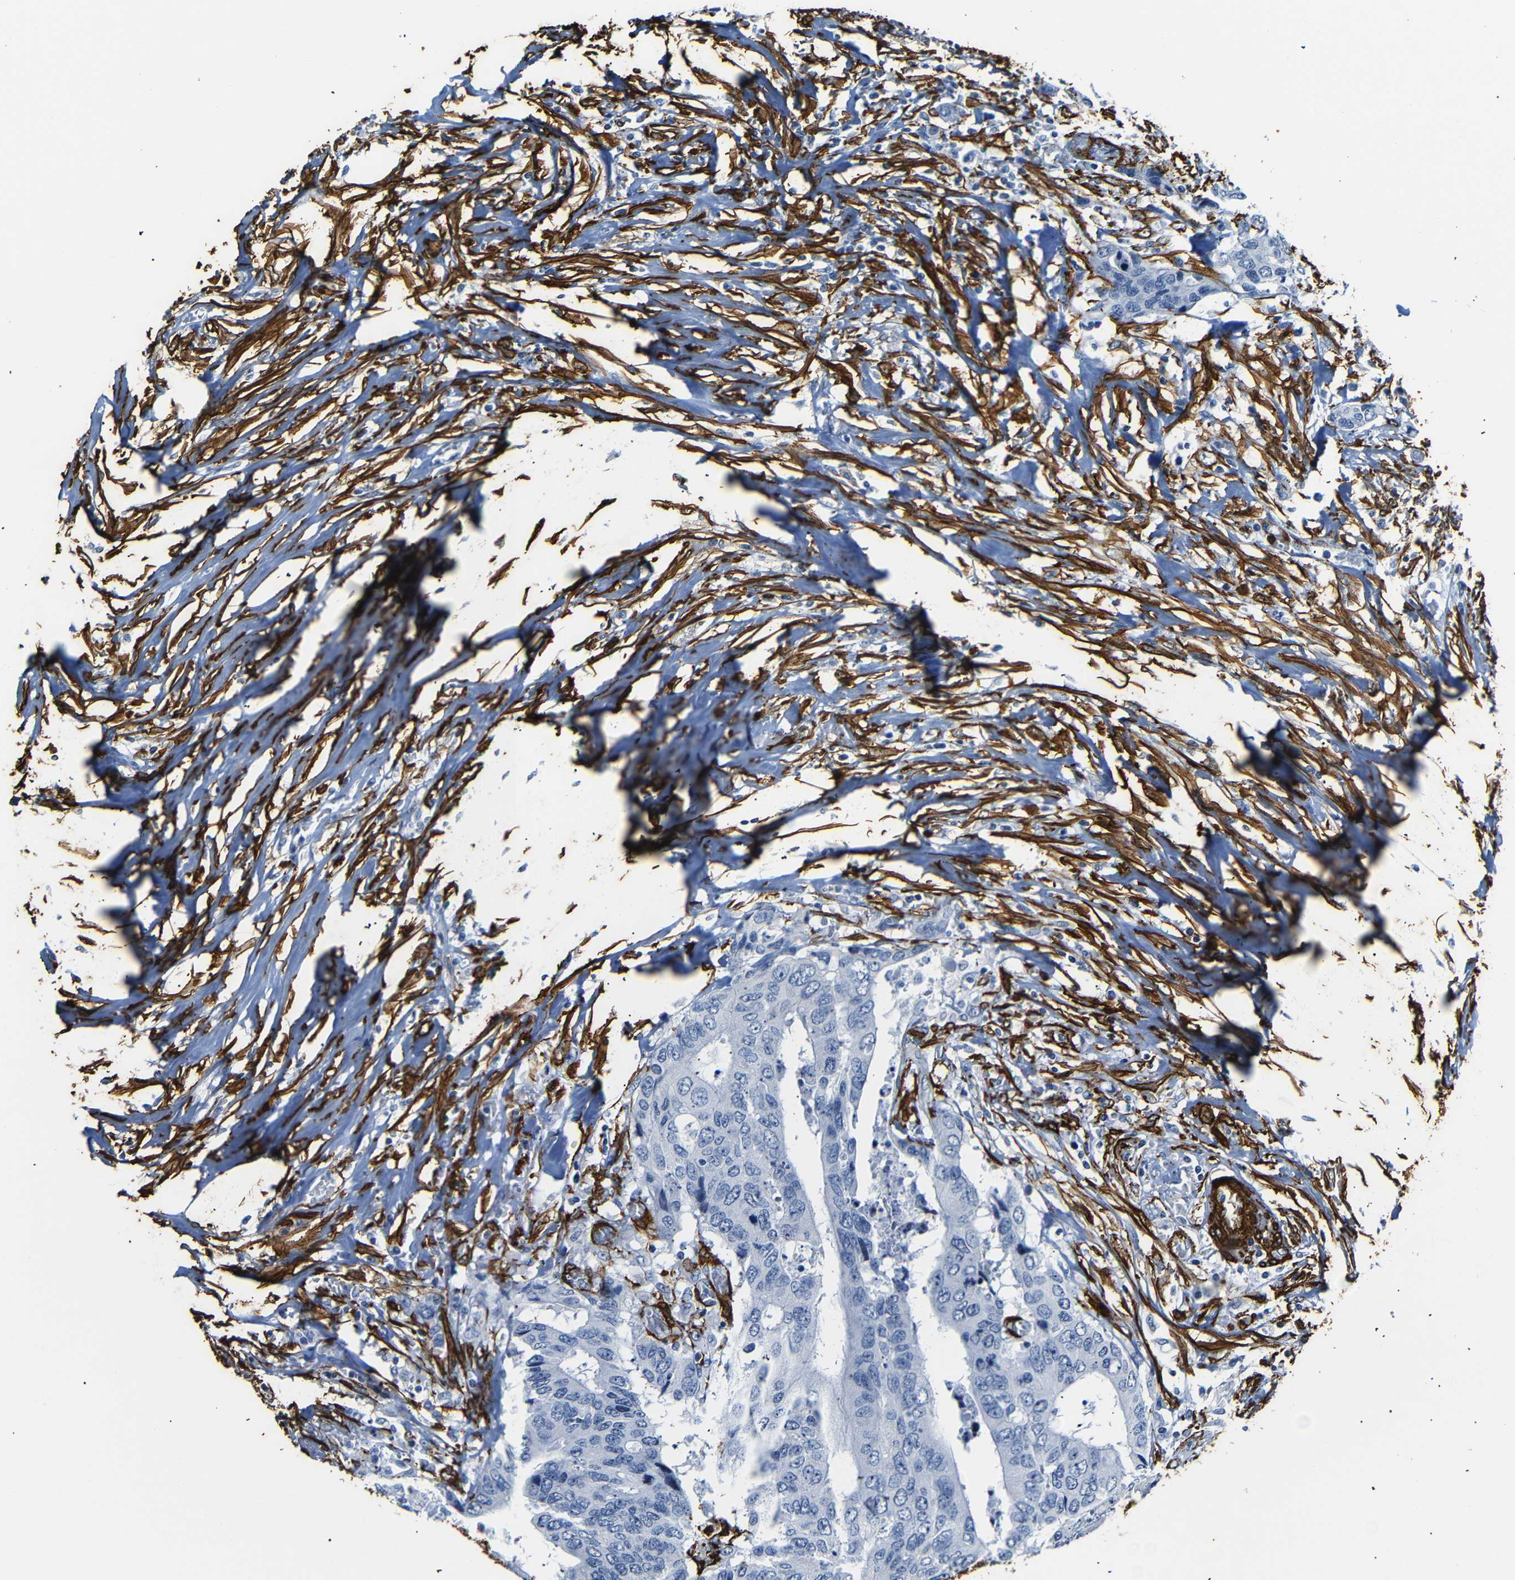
{"staining": {"intensity": "negative", "quantity": "none", "location": "none"}, "tissue": "colorectal cancer", "cell_type": "Tumor cells", "image_type": "cancer", "snomed": [{"axis": "morphology", "description": "Adenocarcinoma, NOS"}, {"axis": "topography", "description": "Rectum"}], "caption": "The image demonstrates no staining of tumor cells in colorectal adenocarcinoma. (Brightfield microscopy of DAB (3,3'-diaminobenzidine) immunohistochemistry (IHC) at high magnification).", "gene": "ACTA2", "patient": {"sex": "male", "age": 55}}